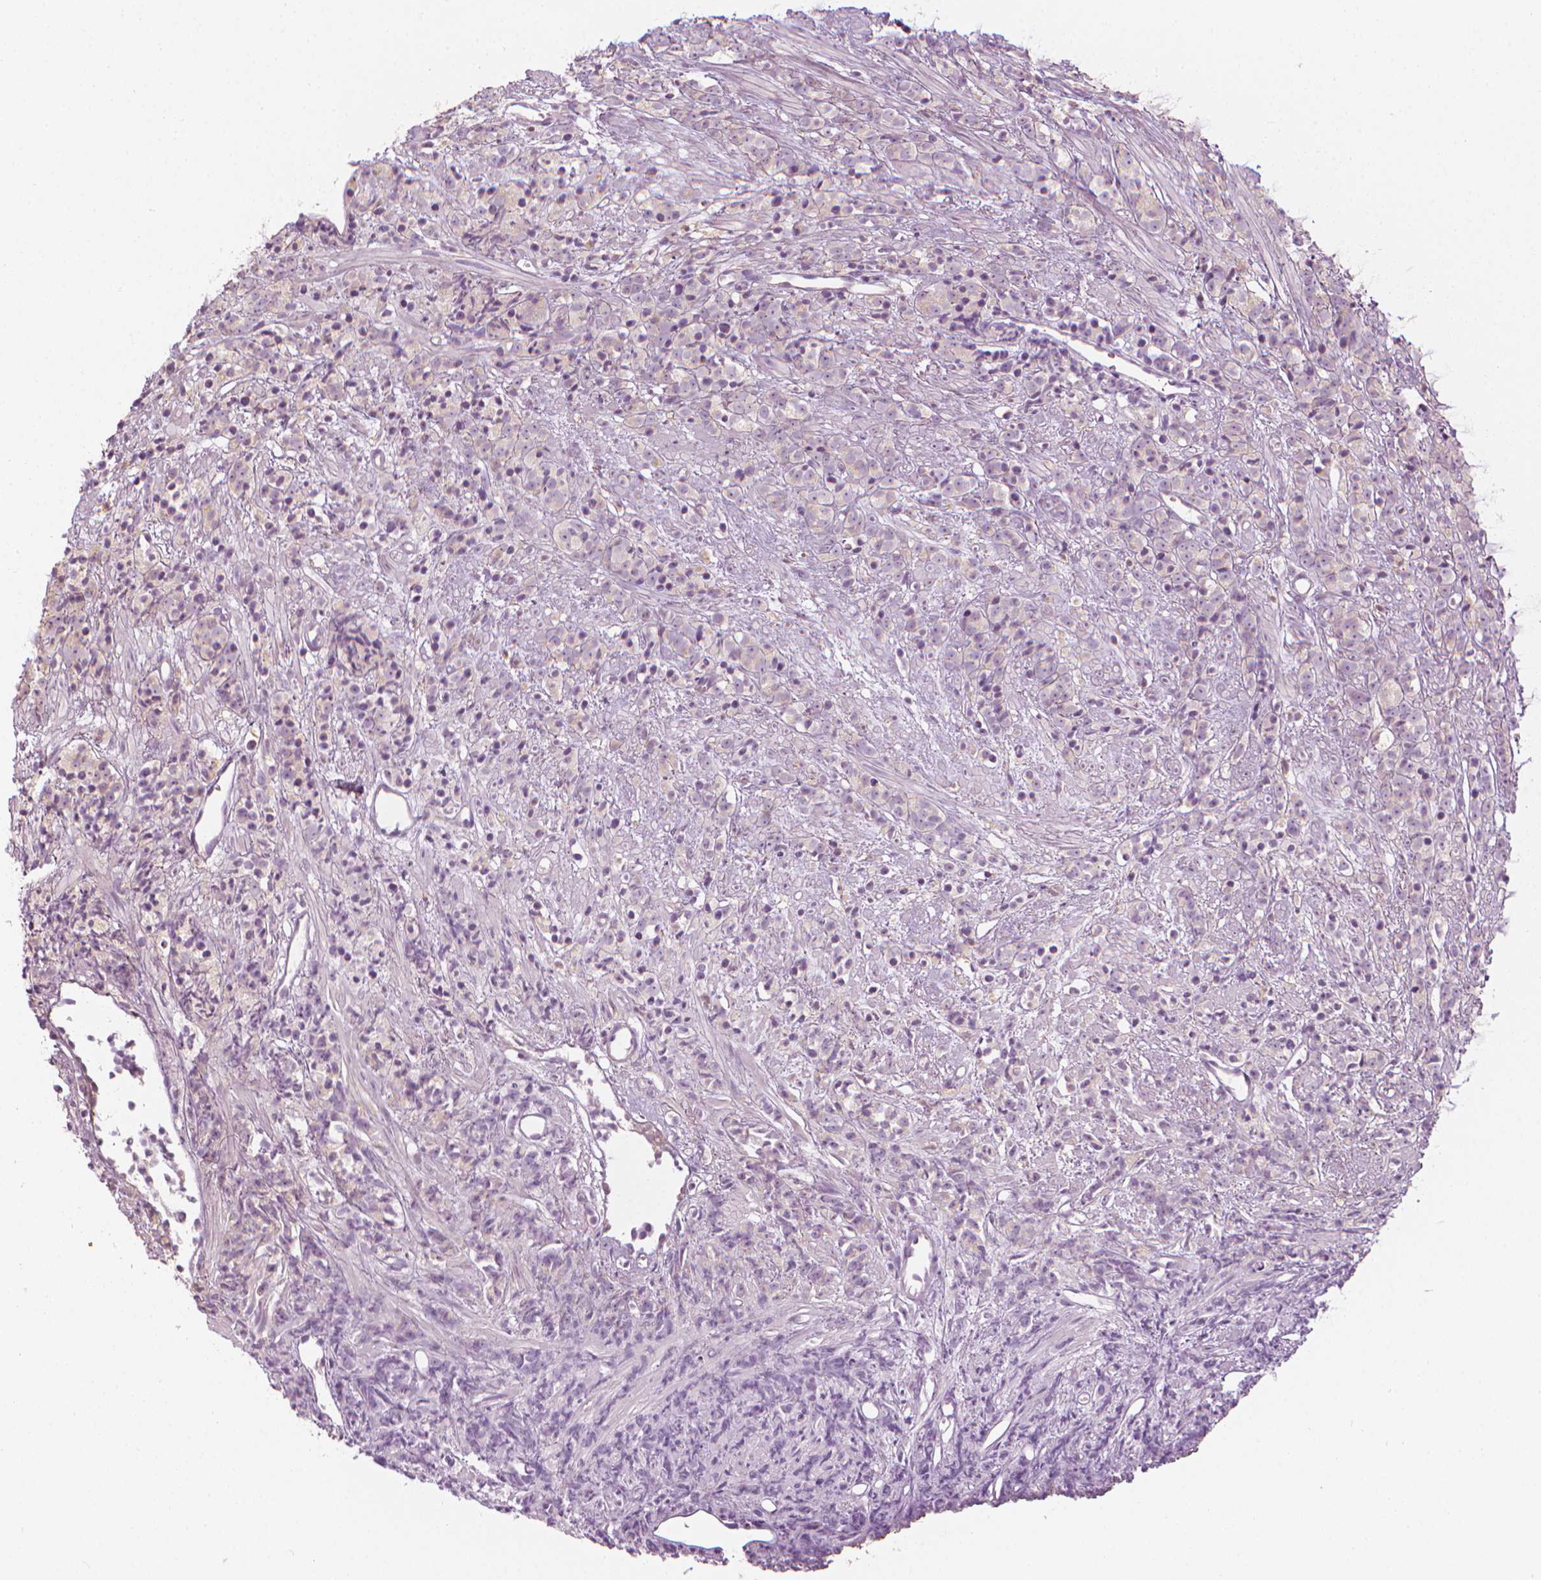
{"staining": {"intensity": "weak", "quantity": "<25%", "location": "cytoplasmic/membranous"}, "tissue": "prostate cancer", "cell_type": "Tumor cells", "image_type": "cancer", "snomed": [{"axis": "morphology", "description": "Adenocarcinoma, High grade"}, {"axis": "topography", "description": "Prostate"}], "caption": "An immunohistochemistry micrograph of adenocarcinoma (high-grade) (prostate) is shown. There is no staining in tumor cells of adenocarcinoma (high-grade) (prostate).", "gene": "SHMT1", "patient": {"sex": "male", "age": 81}}